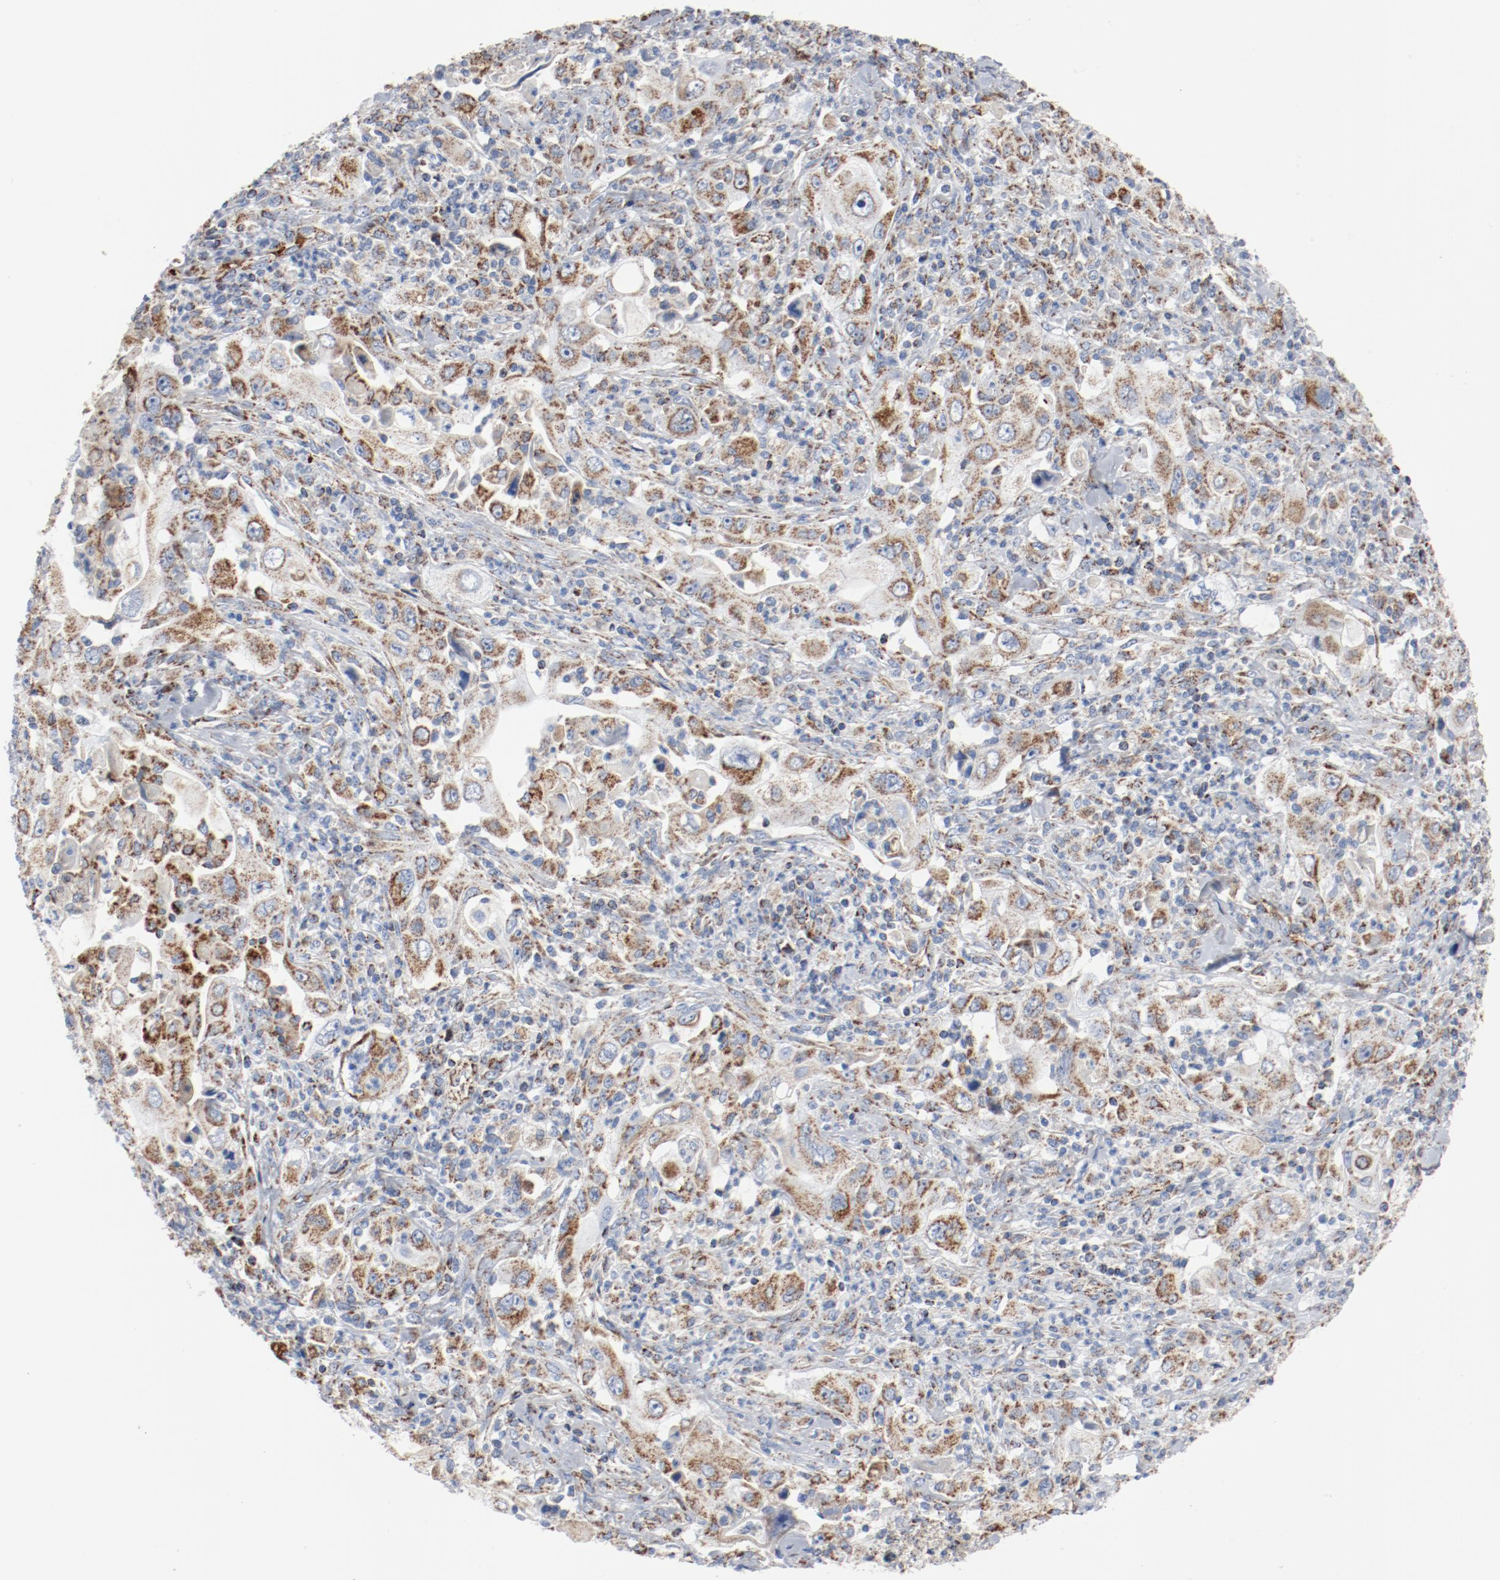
{"staining": {"intensity": "moderate", "quantity": ">75%", "location": "cytoplasmic/membranous"}, "tissue": "pancreatic cancer", "cell_type": "Tumor cells", "image_type": "cancer", "snomed": [{"axis": "morphology", "description": "Adenocarcinoma, NOS"}, {"axis": "topography", "description": "Pancreas"}], "caption": "The micrograph exhibits immunohistochemical staining of pancreatic cancer (adenocarcinoma). There is moderate cytoplasmic/membranous expression is seen in about >75% of tumor cells. The staining is performed using DAB (3,3'-diaminobenzidine) brown chromogen to label protein expression. The nuclei are counter-stained blue using hematoxylin.", "gene": "NDUFB8", "patient": {"sex": "male", "age": 70}}